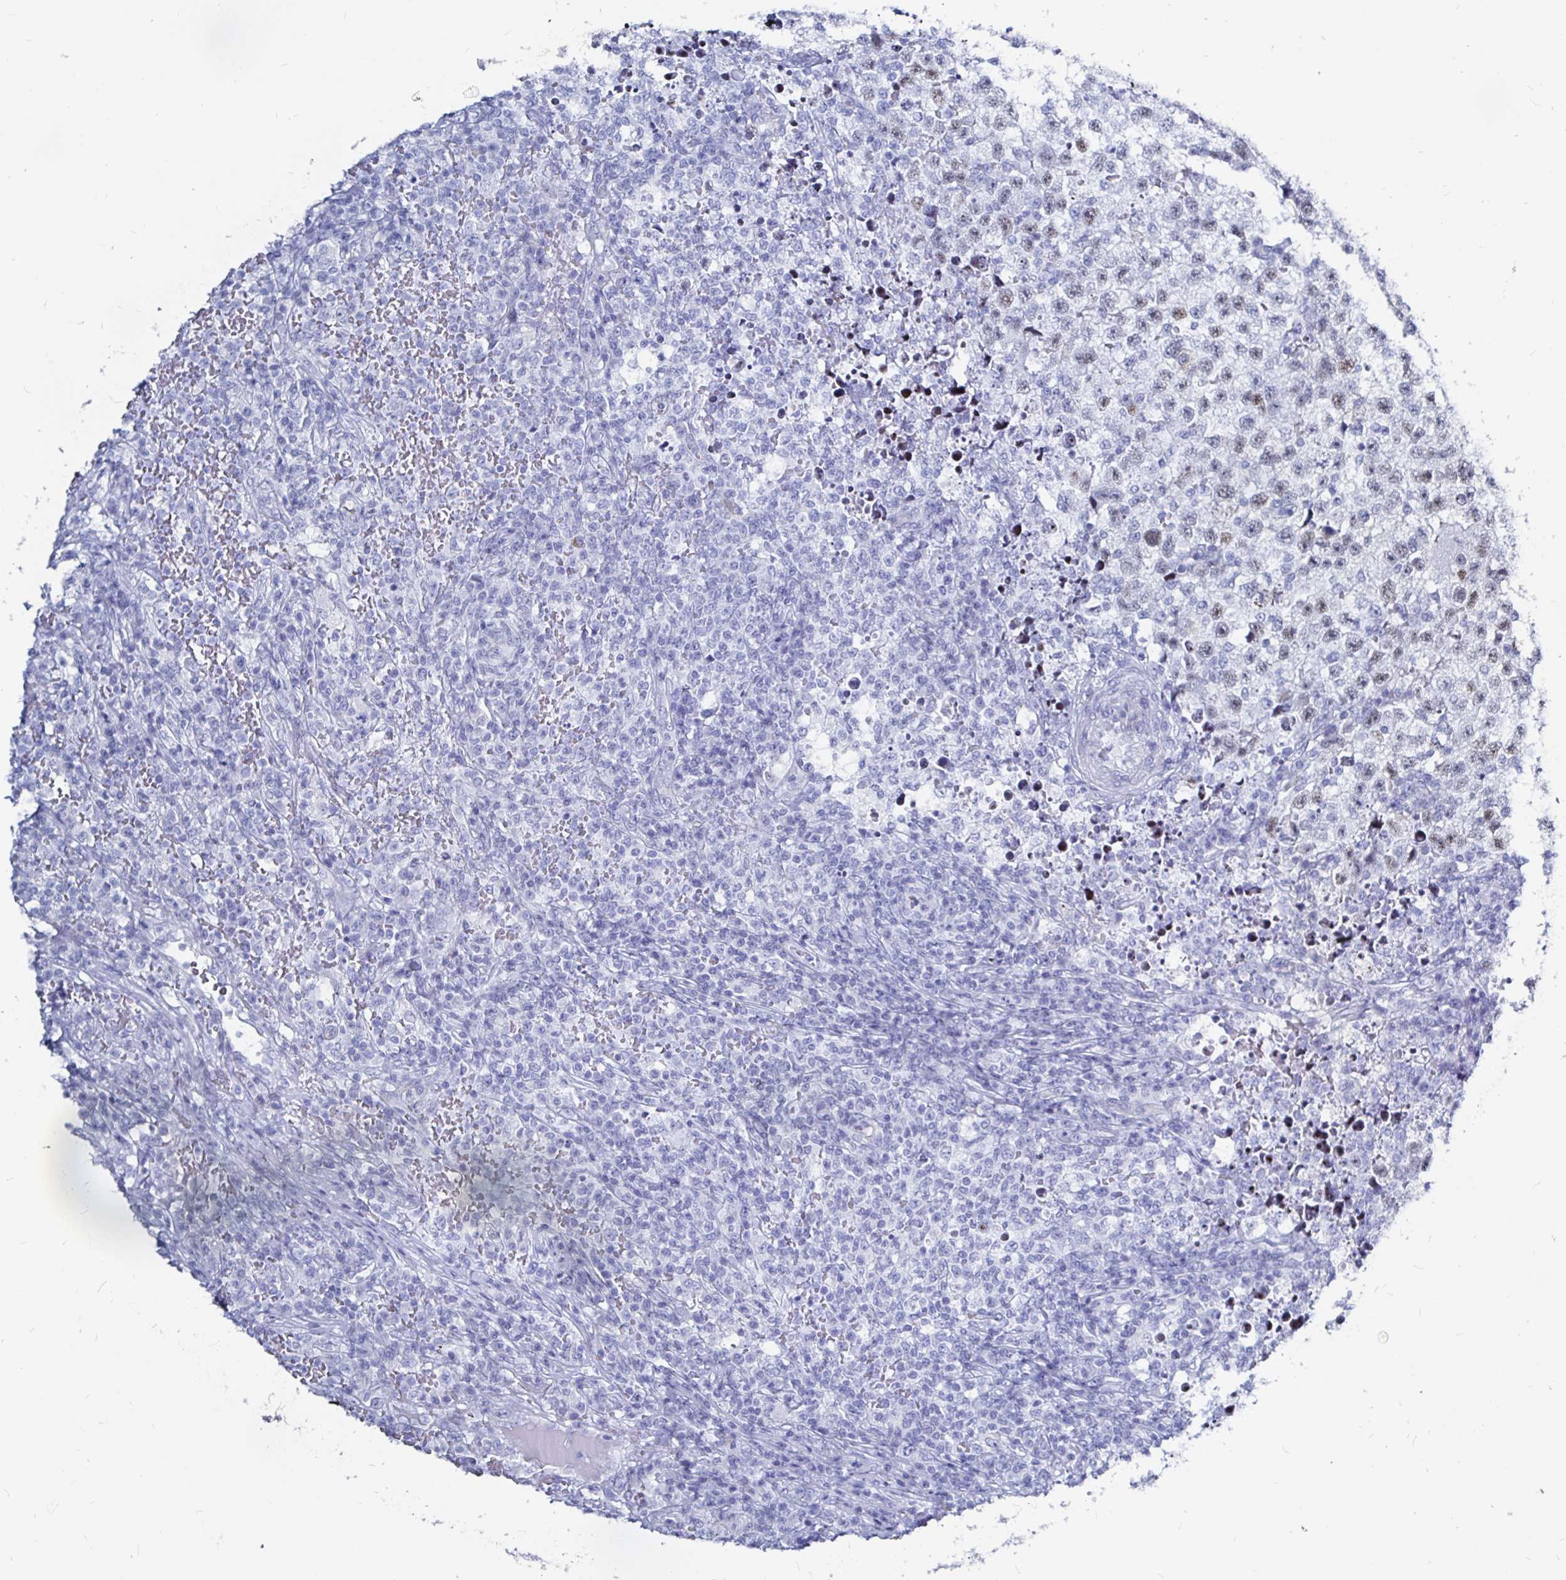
{"staining": {"intensity": "weak", "quantity": "25%-75%", "location": "nuclear"}, "tissue": "testis cancer", "cell_type": "Tumor cells", "image_type": "cancer", "snomed": [{"axis": "morphology", "description": "Seminoma, NOS"}, {"axis": "topography", "description": "Testis"}], "caption": "This is a photomicrograph of immunohistochemistry staining of seminoma (testis), which shows weak staining in the nuclear of tumor cells.", "gene": "LUZP4", "patient": {"sex": "male", "age": 22}}